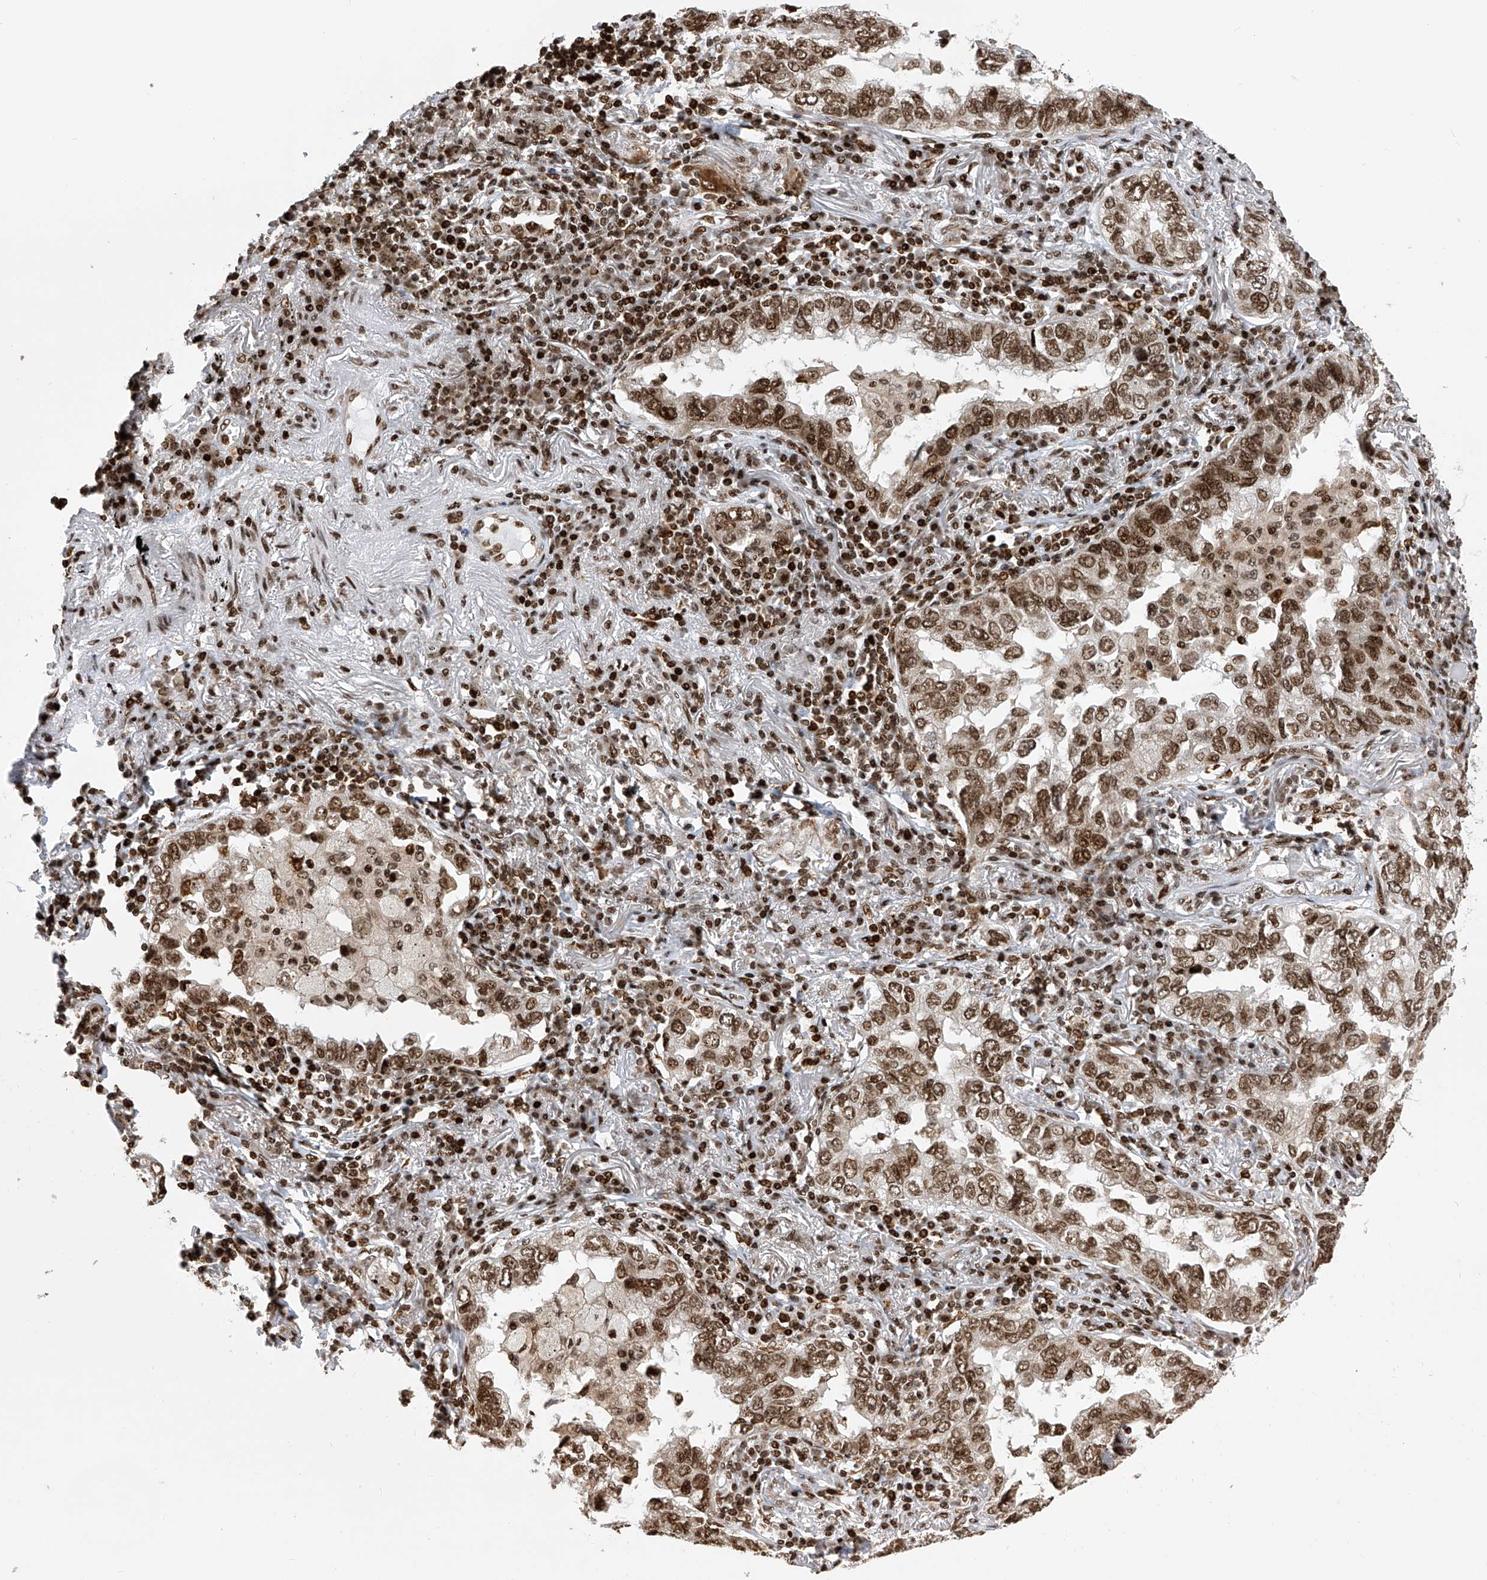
{"staining": {"intensity": "moderate", "quantity": ">75%", "location": "nuclear"}, "tissue": "lung cancer", "cell_type": "Tumor cells", "image_type": "cancer", "snomed": [{"axis": "morphology", "description": "Adenocarcinoma, NOS"}, {"axis": "topography", "description": "Lung"}], "caption": "Protein expression analysis of human lung cancer reveals moderate nuclear expression in approximately >75% of tumor cells.", "gene": "PAK1IP1", "patient": {"sex": "male", "age": 65}}